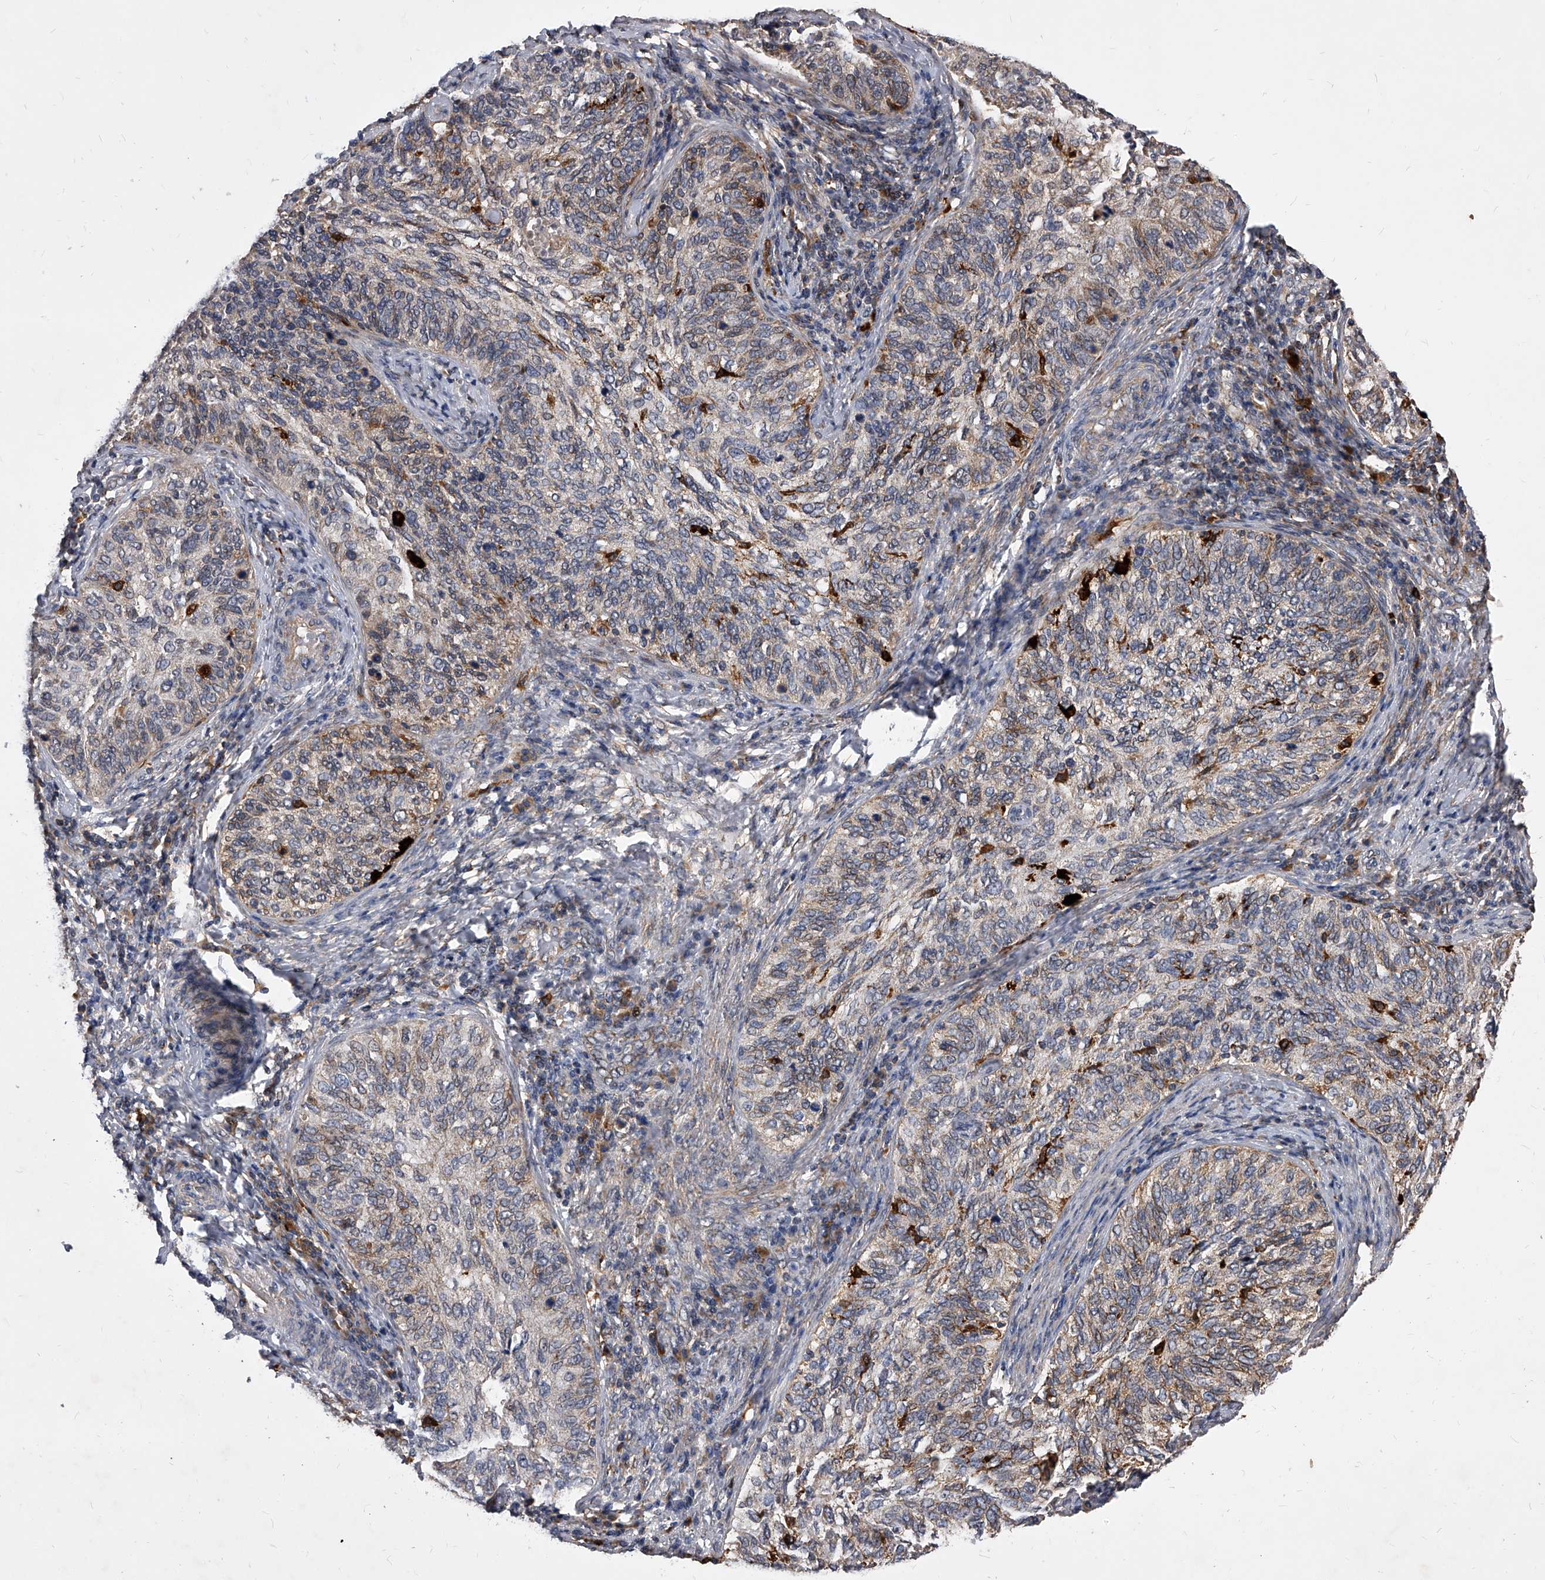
{"staining": {"intensity": "weak", "quantity": "25%-75%", "location": "cytoplasmic/membranous"}, "tissue": "cervical cancer", "cell_type": "Tumor cells", "image_type": "cancer", "snomed": [{"axis": "morphology", "description": "Squamous cell carcinoma, NOS"}, {"axis": "topography", "description": "Cervix"}], "caption": "Approximately 25%-75% of tumor cells in cervical squamous cell carcinoma reveal weak cytoplasmic/membranous protein staining as visualized by brown immunohistochemical staining.", "gene": "SOBP", "patient": {"sex": "female", "age": 30}}